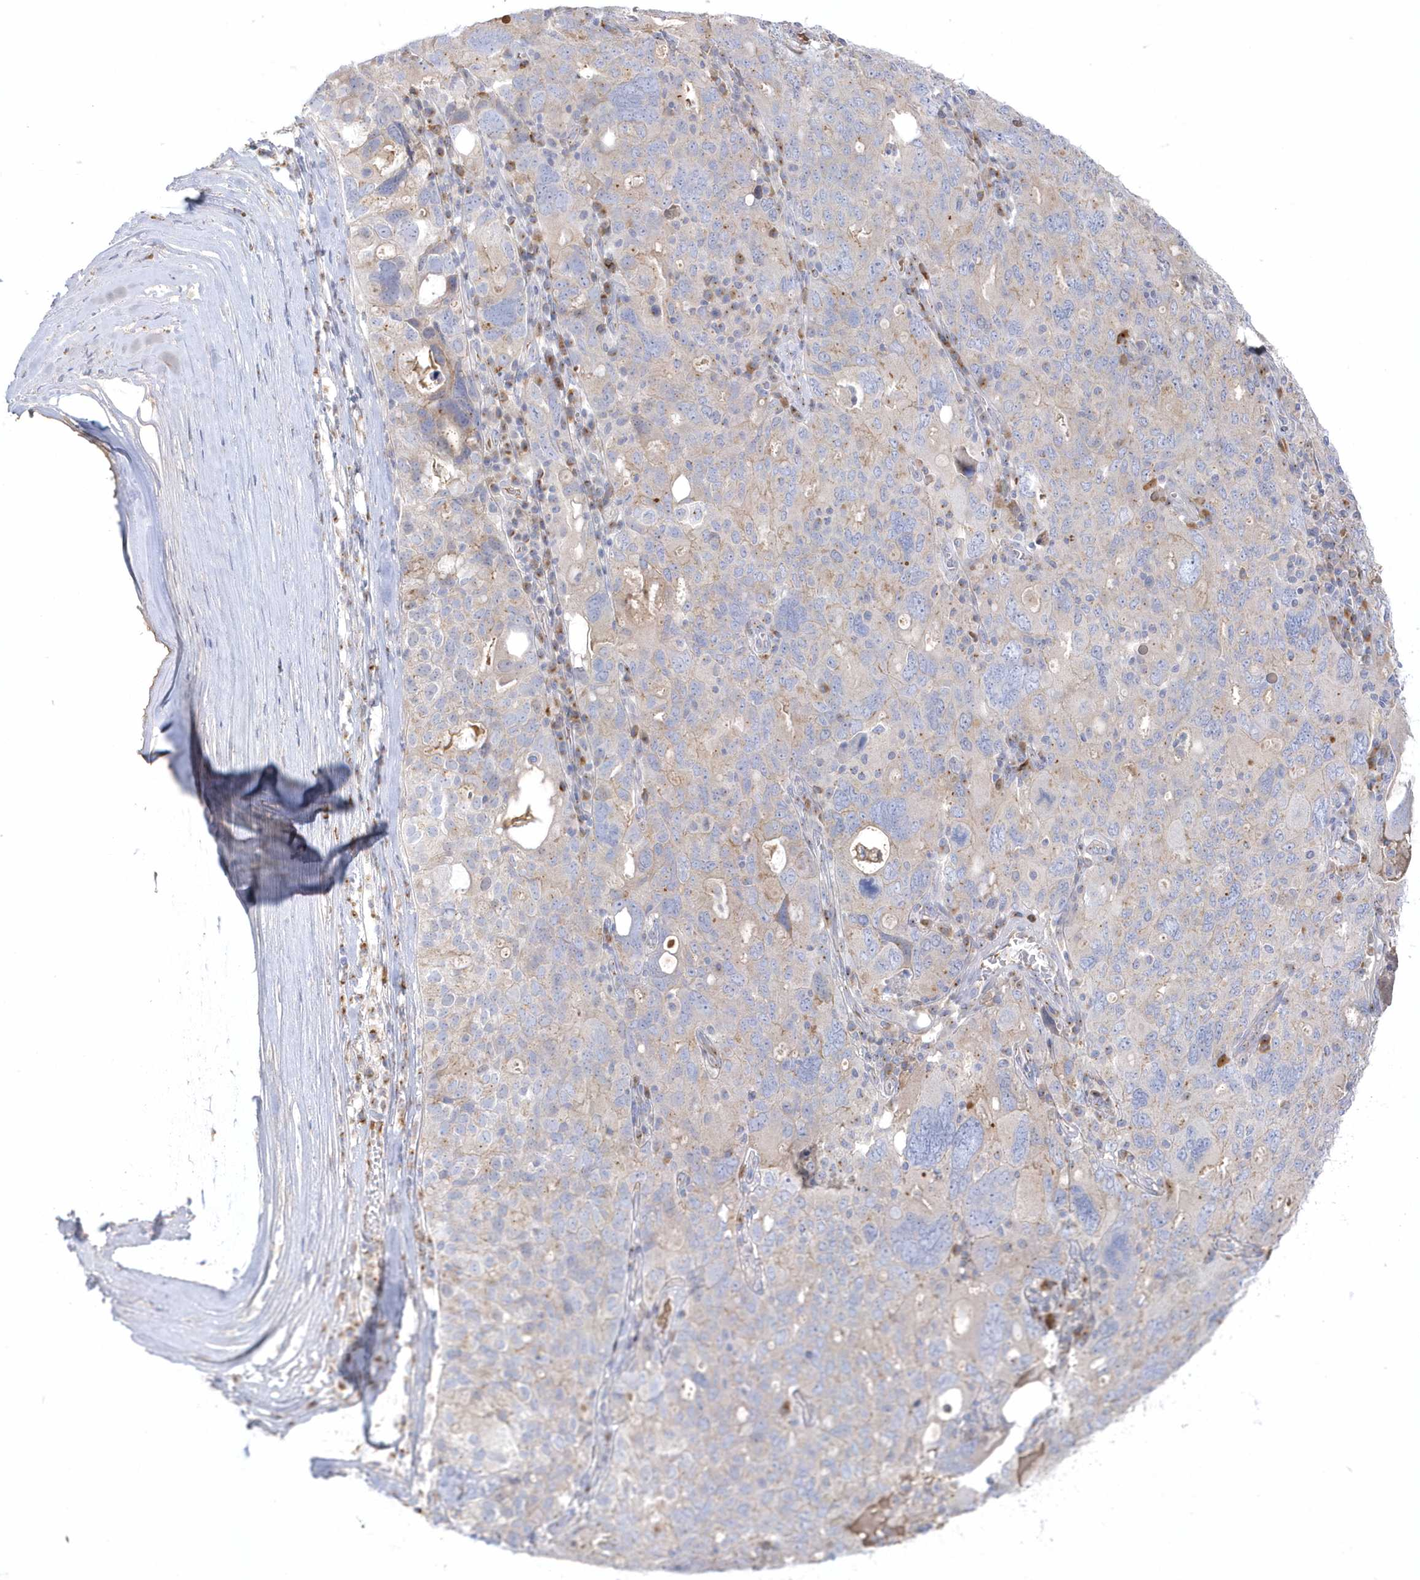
{"staining": {"intensity": "negative", "quantity": "none", "location": "none"}, "tissue": "ovarian cancer", "cell_type": "Tumor cells", "image_type": "cancer", "snomed": [{"axis": "morphology", "description": "Carcinoma, endometroid"}, {"axis": "topography", "description": "Ovary"}], "caption": "Ovarian cancer was stained to show a protein in brown. There is no significant staining in tumor cells. (DAB (3,3'-diaminobenzidine) immunohistochemistry with hematoxylin counter stain).", "gene": "SEMA3D", "patient": {"sex": "female", "age": 62}}